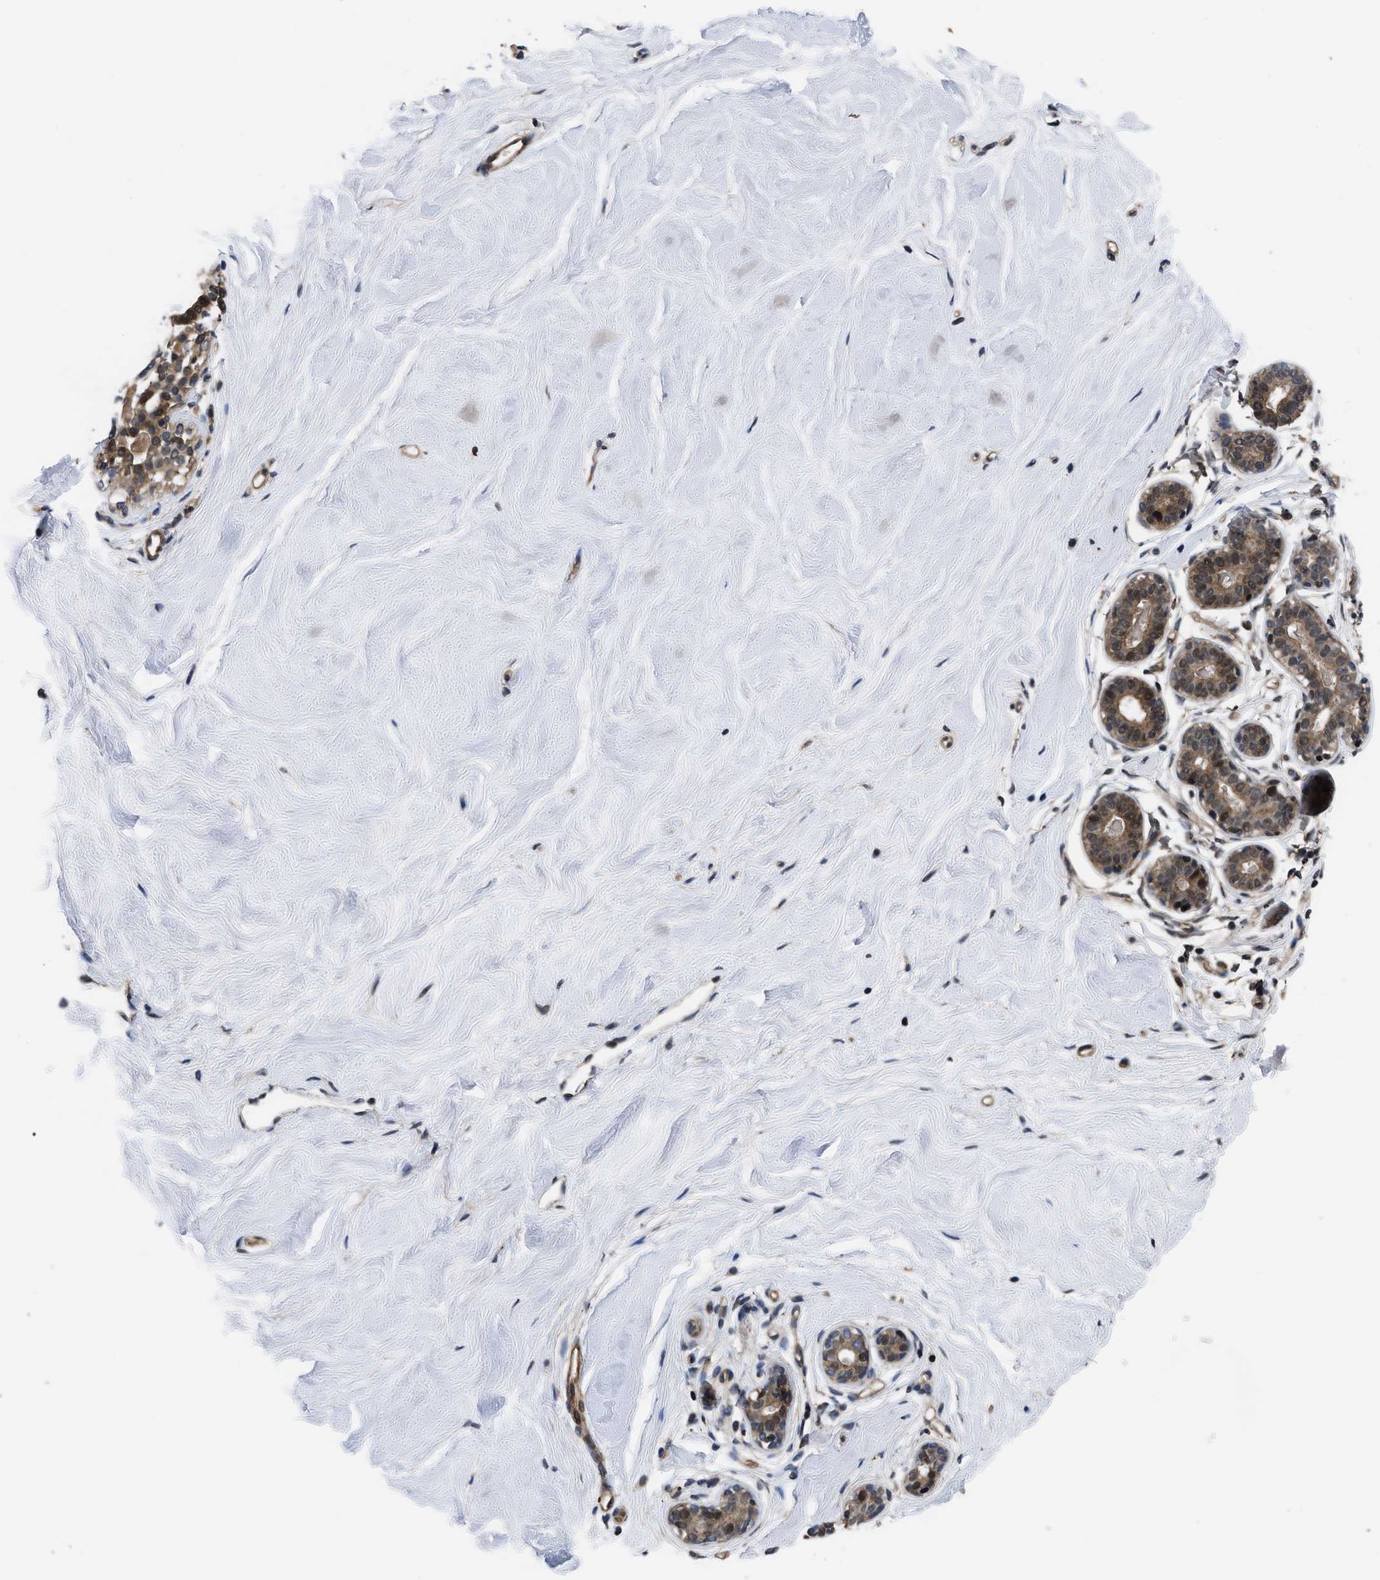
{"staining": {"intensity": "weak", "quantity": "25%-75%", "location": "cytoplasmic/membranous"}, "tissue": "breast", "cell_type": "Adipocytes", "image_type": "normal", "snomed": [{"axis": "morphology", "description": "Normal tissue, NOS"}, {"axis": "topography", "description": "Breast"}], "caption": "IHC (DAB (3,3'-diaminobenzidine)) staining of normal human breast demonstrates weak cytoplasmic/membranous protein positivity in approximately 25%-75% of adipocytes. The staining is performed using DAB (3,3'-diaminobenzidine) brown chromogen to label protein expression. The nuclei are counter-stained blue using hematoxylin.", "gene": "DNAJC14", "patient": {"sex": "female", "age": 22}}